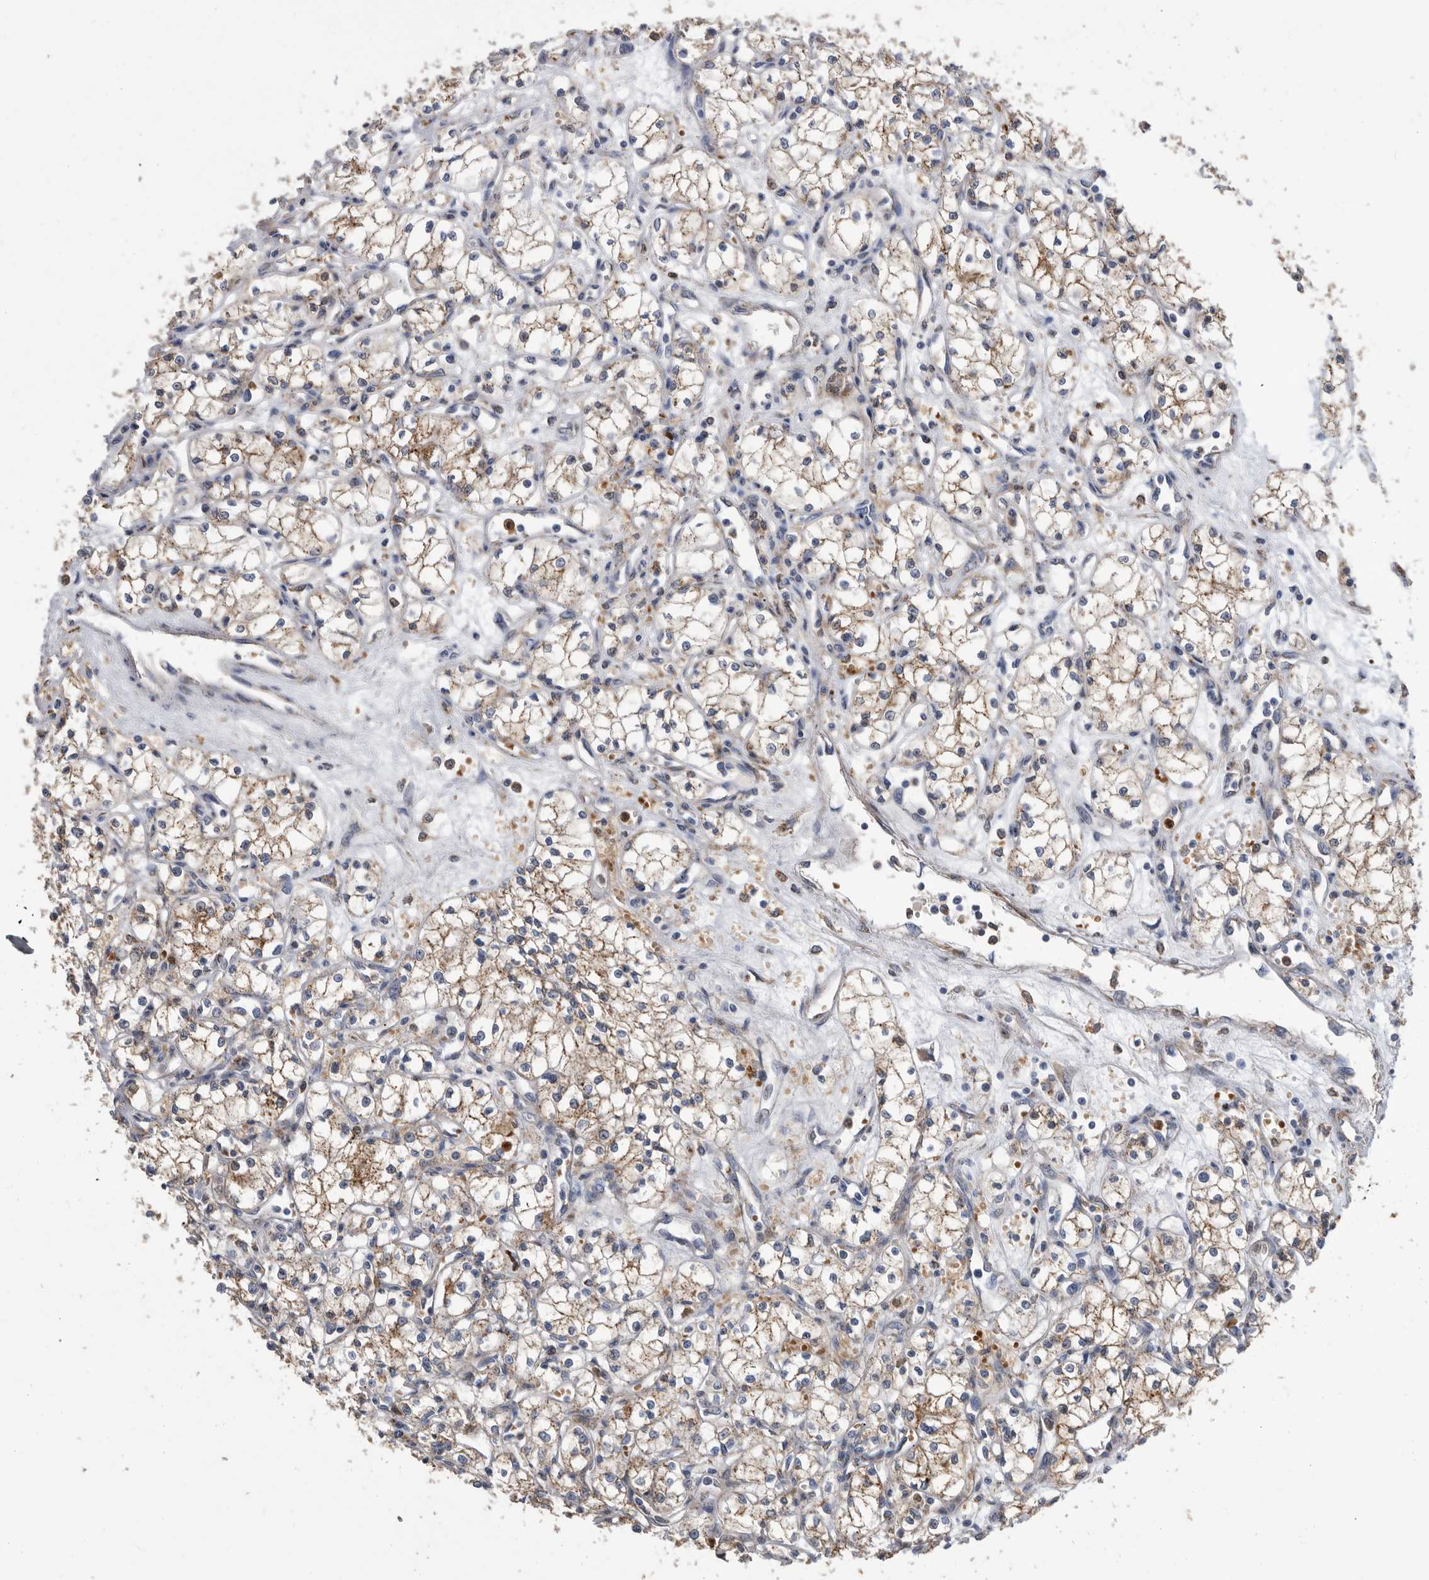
{"staining": {"intensity": "moderate", "quantity": ">75%", "location": "cytoplasmic/membranous"}, "tissue": "renal cancer", "cell_type": "Tumor cells", "image_type": "cancer", "snomed": [{"axis": "morphology", "description": "Adenocarcinoma, NOS"}, {"axis": "topography", "description": "Kidney"}], "caption": "Protein analysis of renal cancer (adenocarcinoma) tissue reveals moderate cytoplasmic/membranous expression in approximately >75% of tumor cells. (Stains: DAB (3,3'-diaminobenzidine) in brown, nuclei in blue, Microscopy: brightfield microscopy at high magnification).", "gene": "CRISPLD2", "patient": {"sex": "male", "age": 59}}